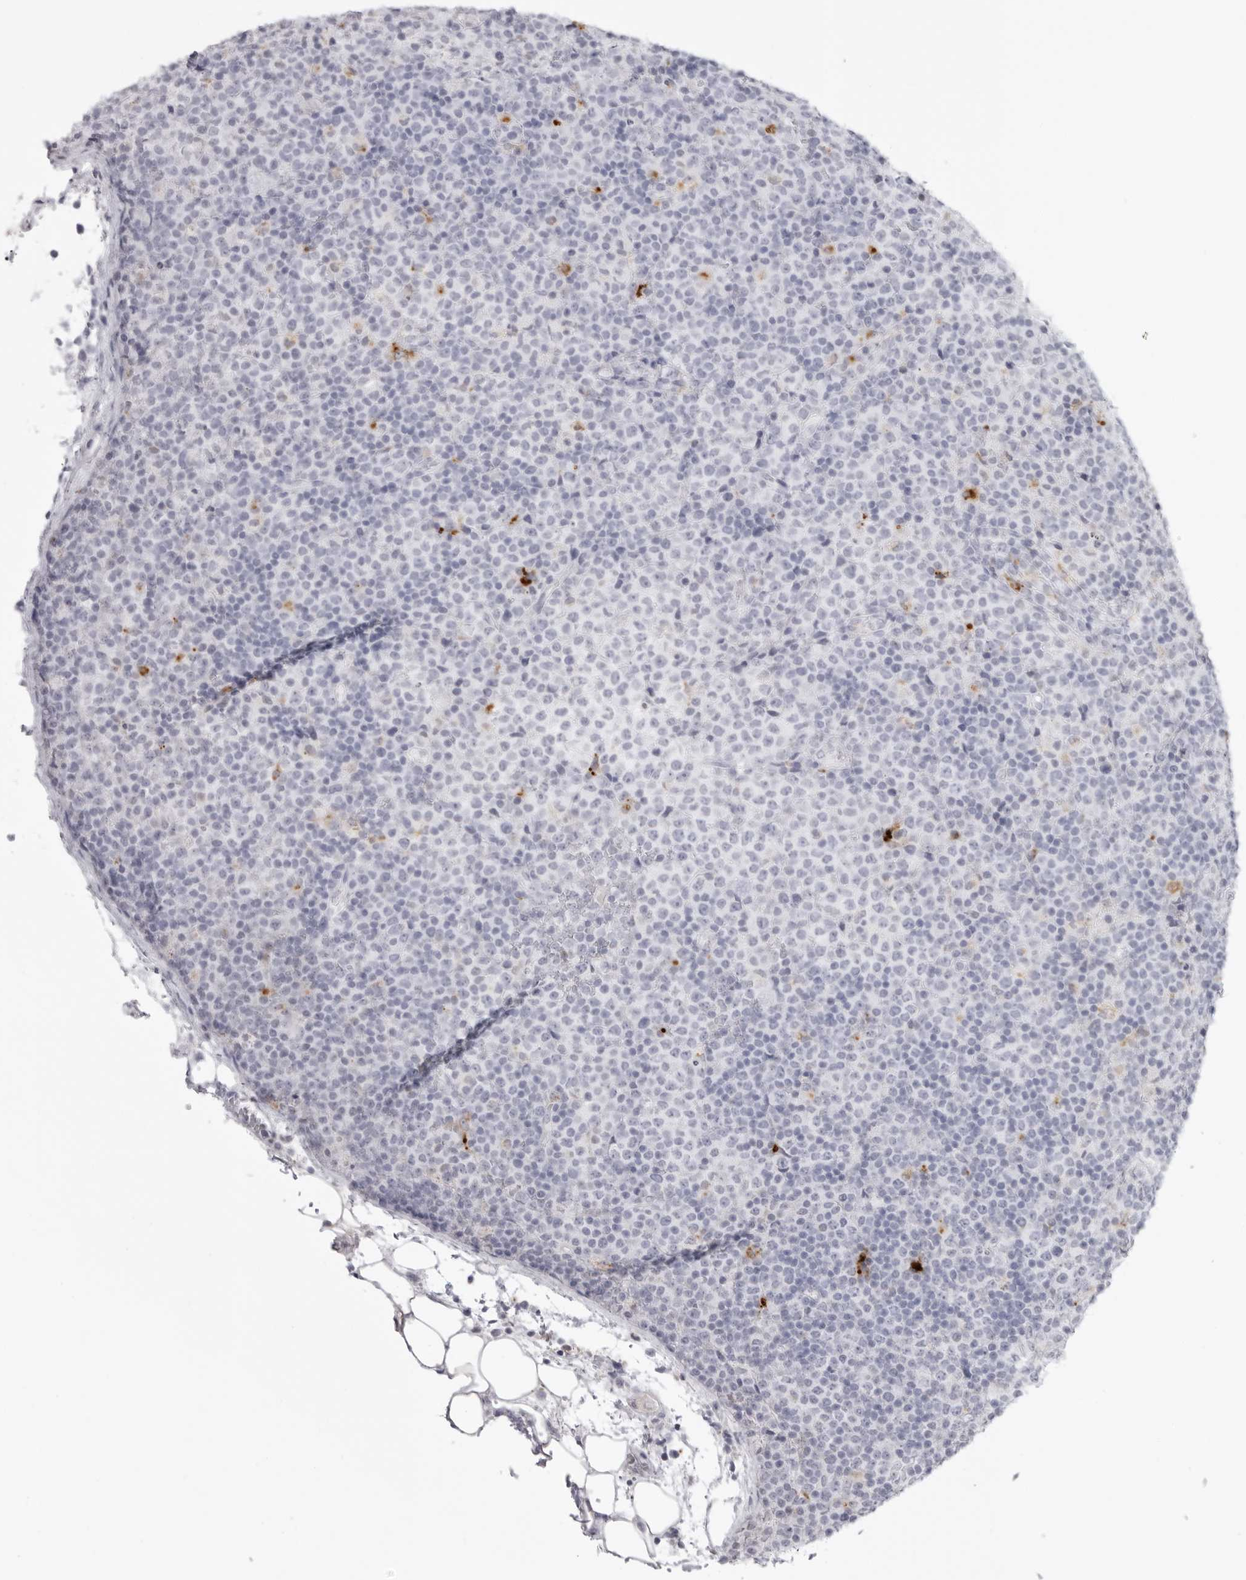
{"staining": {"intensity": "negative", "quantity": "none", "location": "none"}, "tissue": "lymphoma", "cell_type": "Tumor cells", "image_type": "cancer", "snomed": [{"axis": "morphology", "description": "Malignant lymphoma, non-Hodgkin's type, High grade"}, {"axis": "topography", "description": "Lymph node"}], "caption": "An IHC histopathology image of lymphoma is shown. There is no staining in tumor cells of lymphoma. (Stains: DAB (3,3'-diaminobenzidine) immunohistochemistry (IHC) with hematoxylin counter stain, Microscopy: brightfield microscopy at high magnification).", "gene": "IL25", "patient": {"sex": "male", "age": 13}}